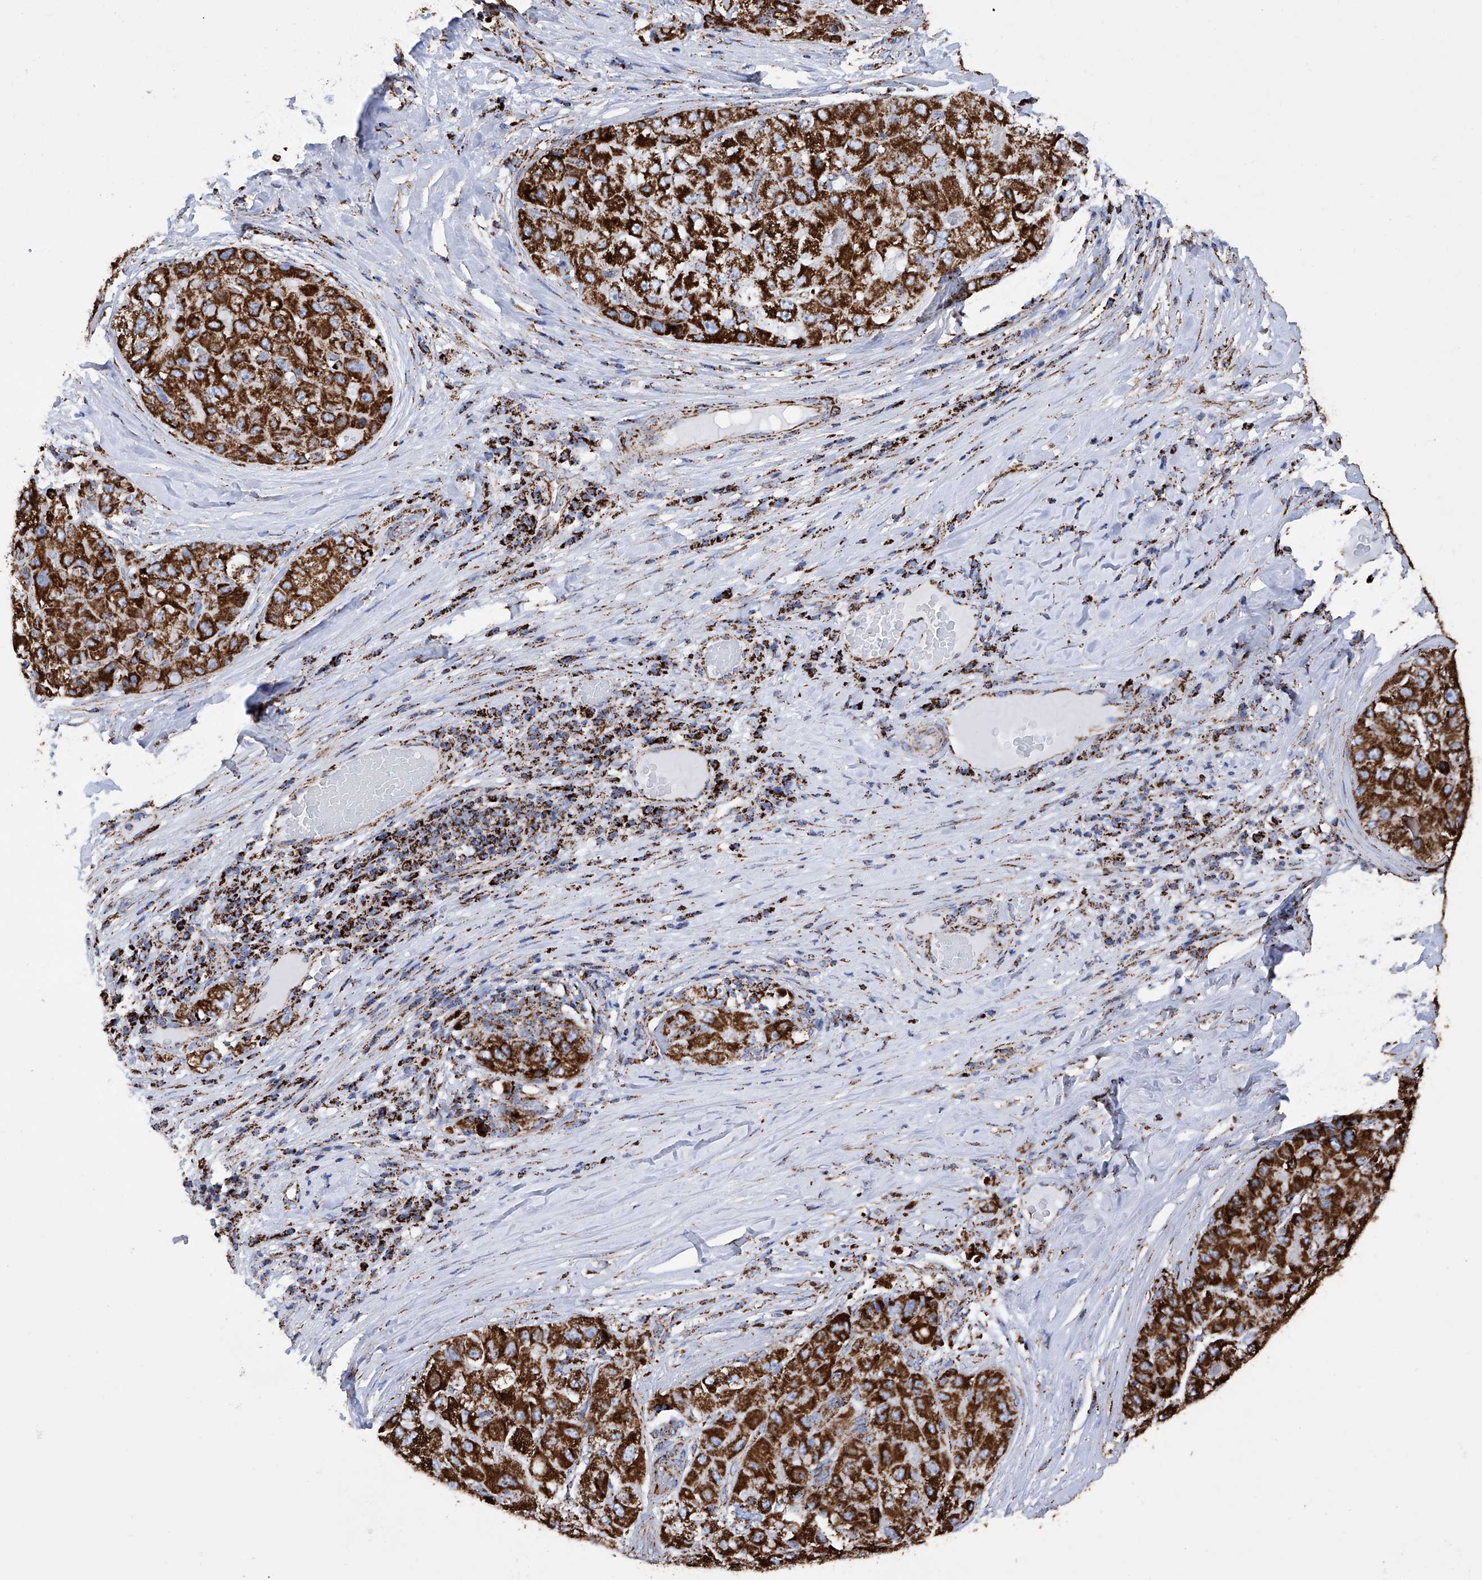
{"staining": {"intensity": "strong", "quantity": ">75%", "location": "cytoplasmic/membranous"}, "tissue": "liver cancer", "cell_type": "Tumor cells", "image_type": "cancer", "snomed": [{"axis": "morphology", "description": "Carcinoma, Hepatocellular, NOS"}, {"axis": "topography", "description": "Liver"}], "caption": "Hepatocellular carcinoma (liver) stained for a protein (brown) demonstrates strong cytoplasmic/membranous positive expression in about >75% of tumor cells.", "gene": "ATP5PF", "patient": {"sex": "male", "age": 80}}